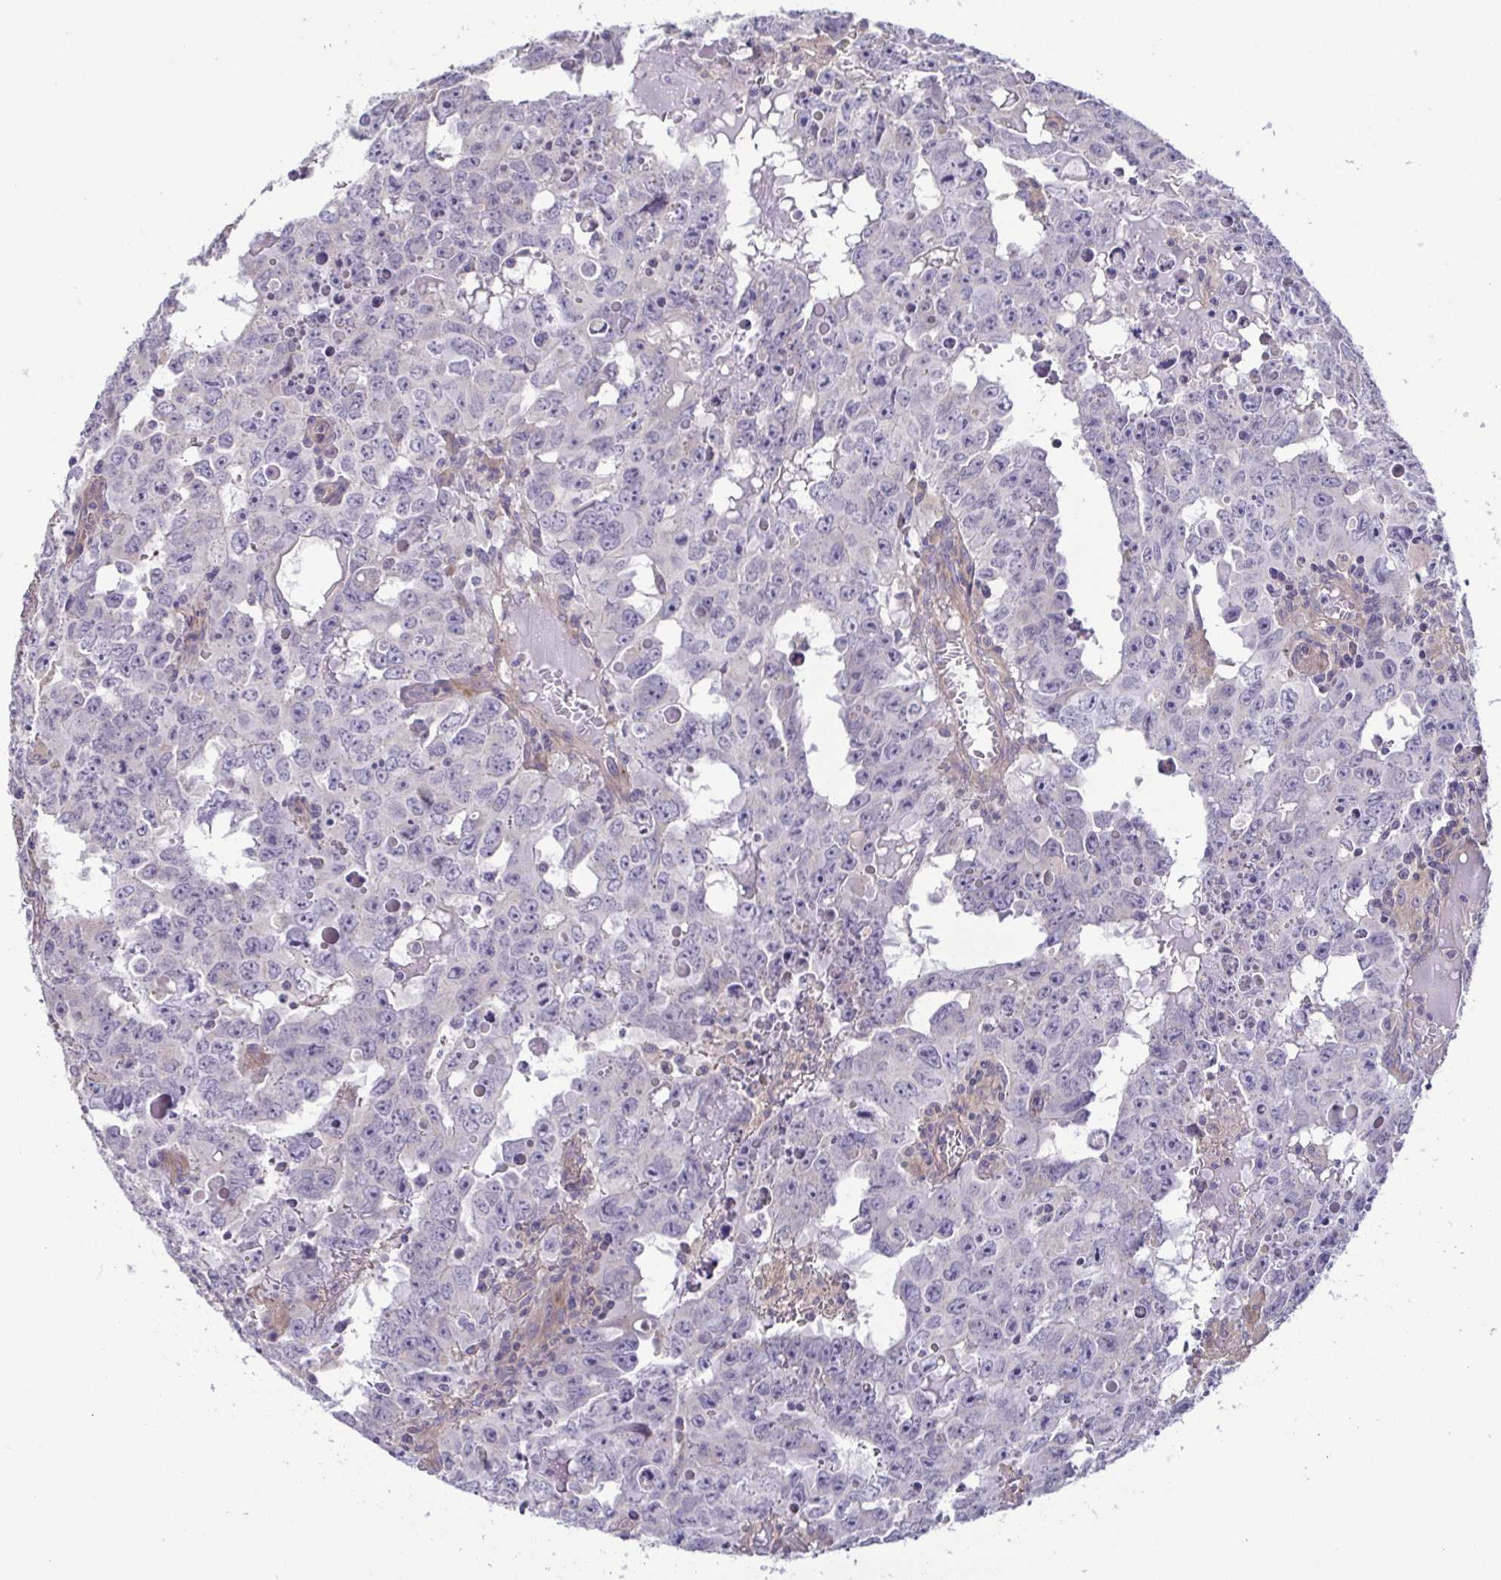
{"staining": {"intensity": "negative", "quantity": "none", "location": "none"}, "tissue": "testis cancer", "cell_type": "Tumor cells", "image_type": "cancer", "snomed": [{"axis": "morphology", "description": "Carcinoma, Embryonal, NOS"}, {"axis": "topography", "description": "Testis"}], "caption": "There is no significant positivity in tumor cells of testis cancer.", "gene": "LMF2", "patient": {"sex": "male", "age": 22}}